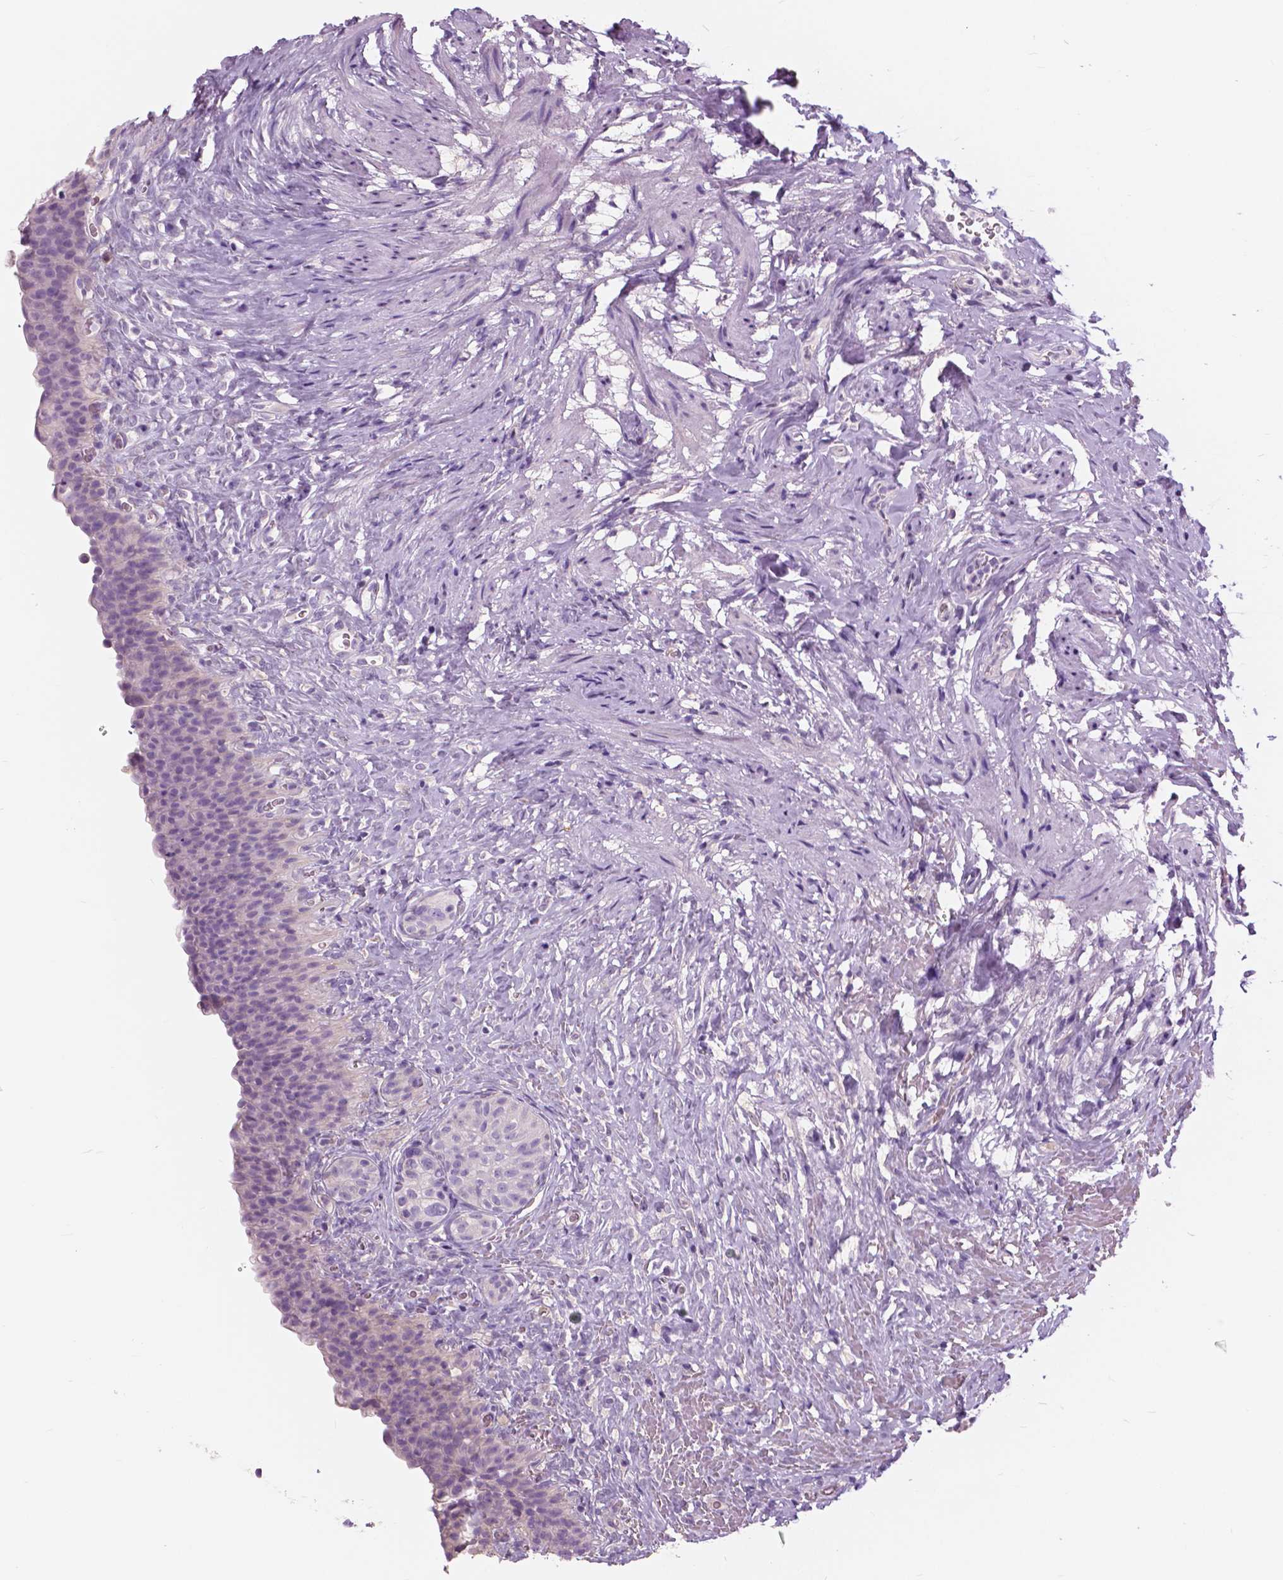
{"staining": {"intensity": "negative", "quantity": "none", "location": "none"}, "tissue": "urinary bladder", "cell_type": "Urothelial cells", "image_type": "normal", "snomed": [{"axis": "morphology", "description": "Normal tissue, NOS"}, {"axis": "topography", "description": "Urinary bladder"}, {"axis": "topography", "description": "Prostate"}], "caption": "Immunohistochemistry (IHC) photomicrograph of unremarkable urinary bladder stained for a protein (brown), which displays no staining in urothelial cells.", "gene": "SERPINI1", "patient": {"sex": "male", "age": 76}}